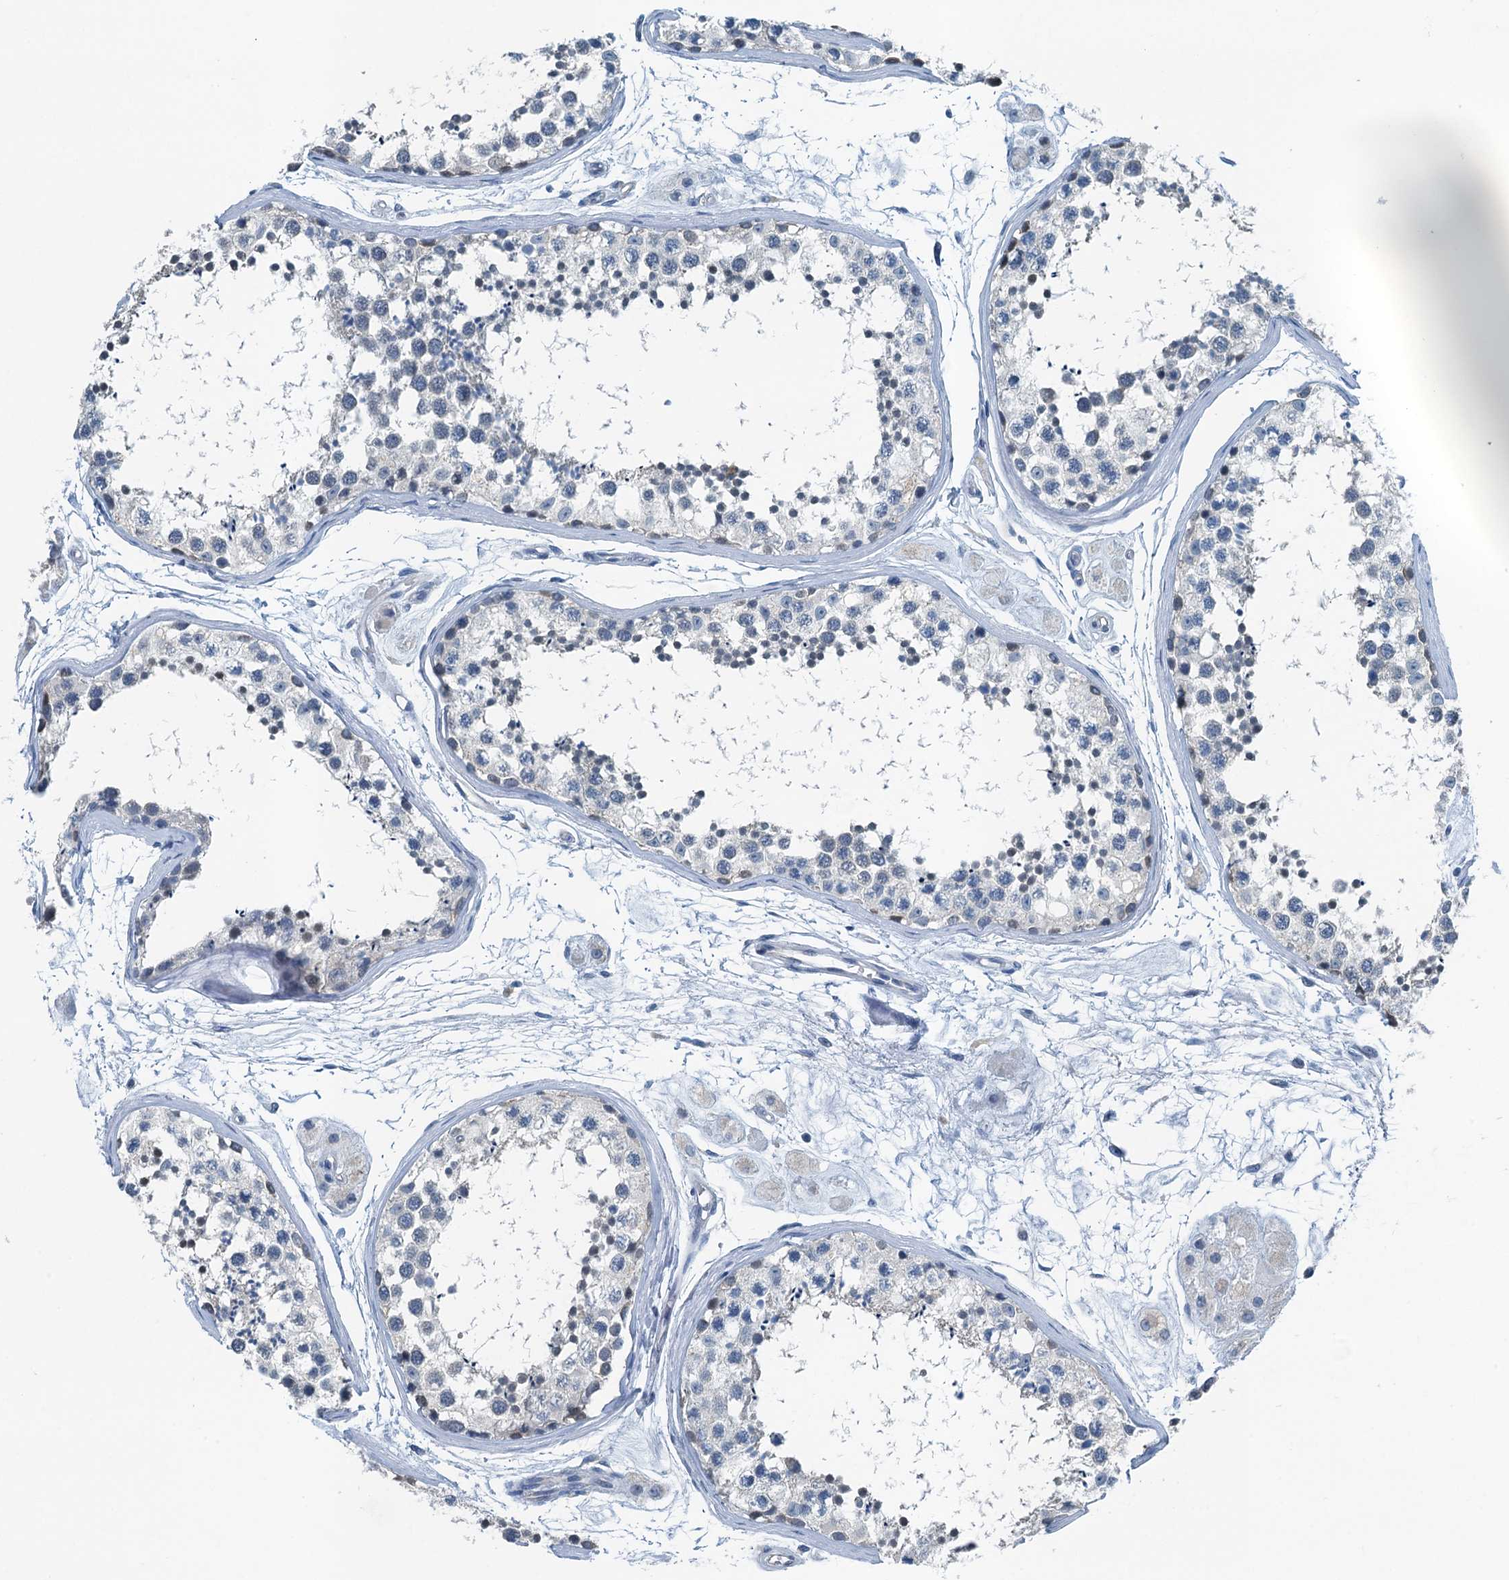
{"staining": {"intensity": "negative", "quantity": "none", "location": "none"}, "tissue": "testis", "cell_type": "Cells in seminiferous ducts", "image_type": "normal", "snomed": [{"axis": "morphology", "description": "Normal tissue, NOS"}, {"axis": "topography", "description": "Testis"}], "caption": "Cells in seminiferous ducts show no significant positivity in unremarkable testis. Nuclei are stained in blue.", "gene": "GFOD2", "patient": {"sex": "male", "age": 56}}